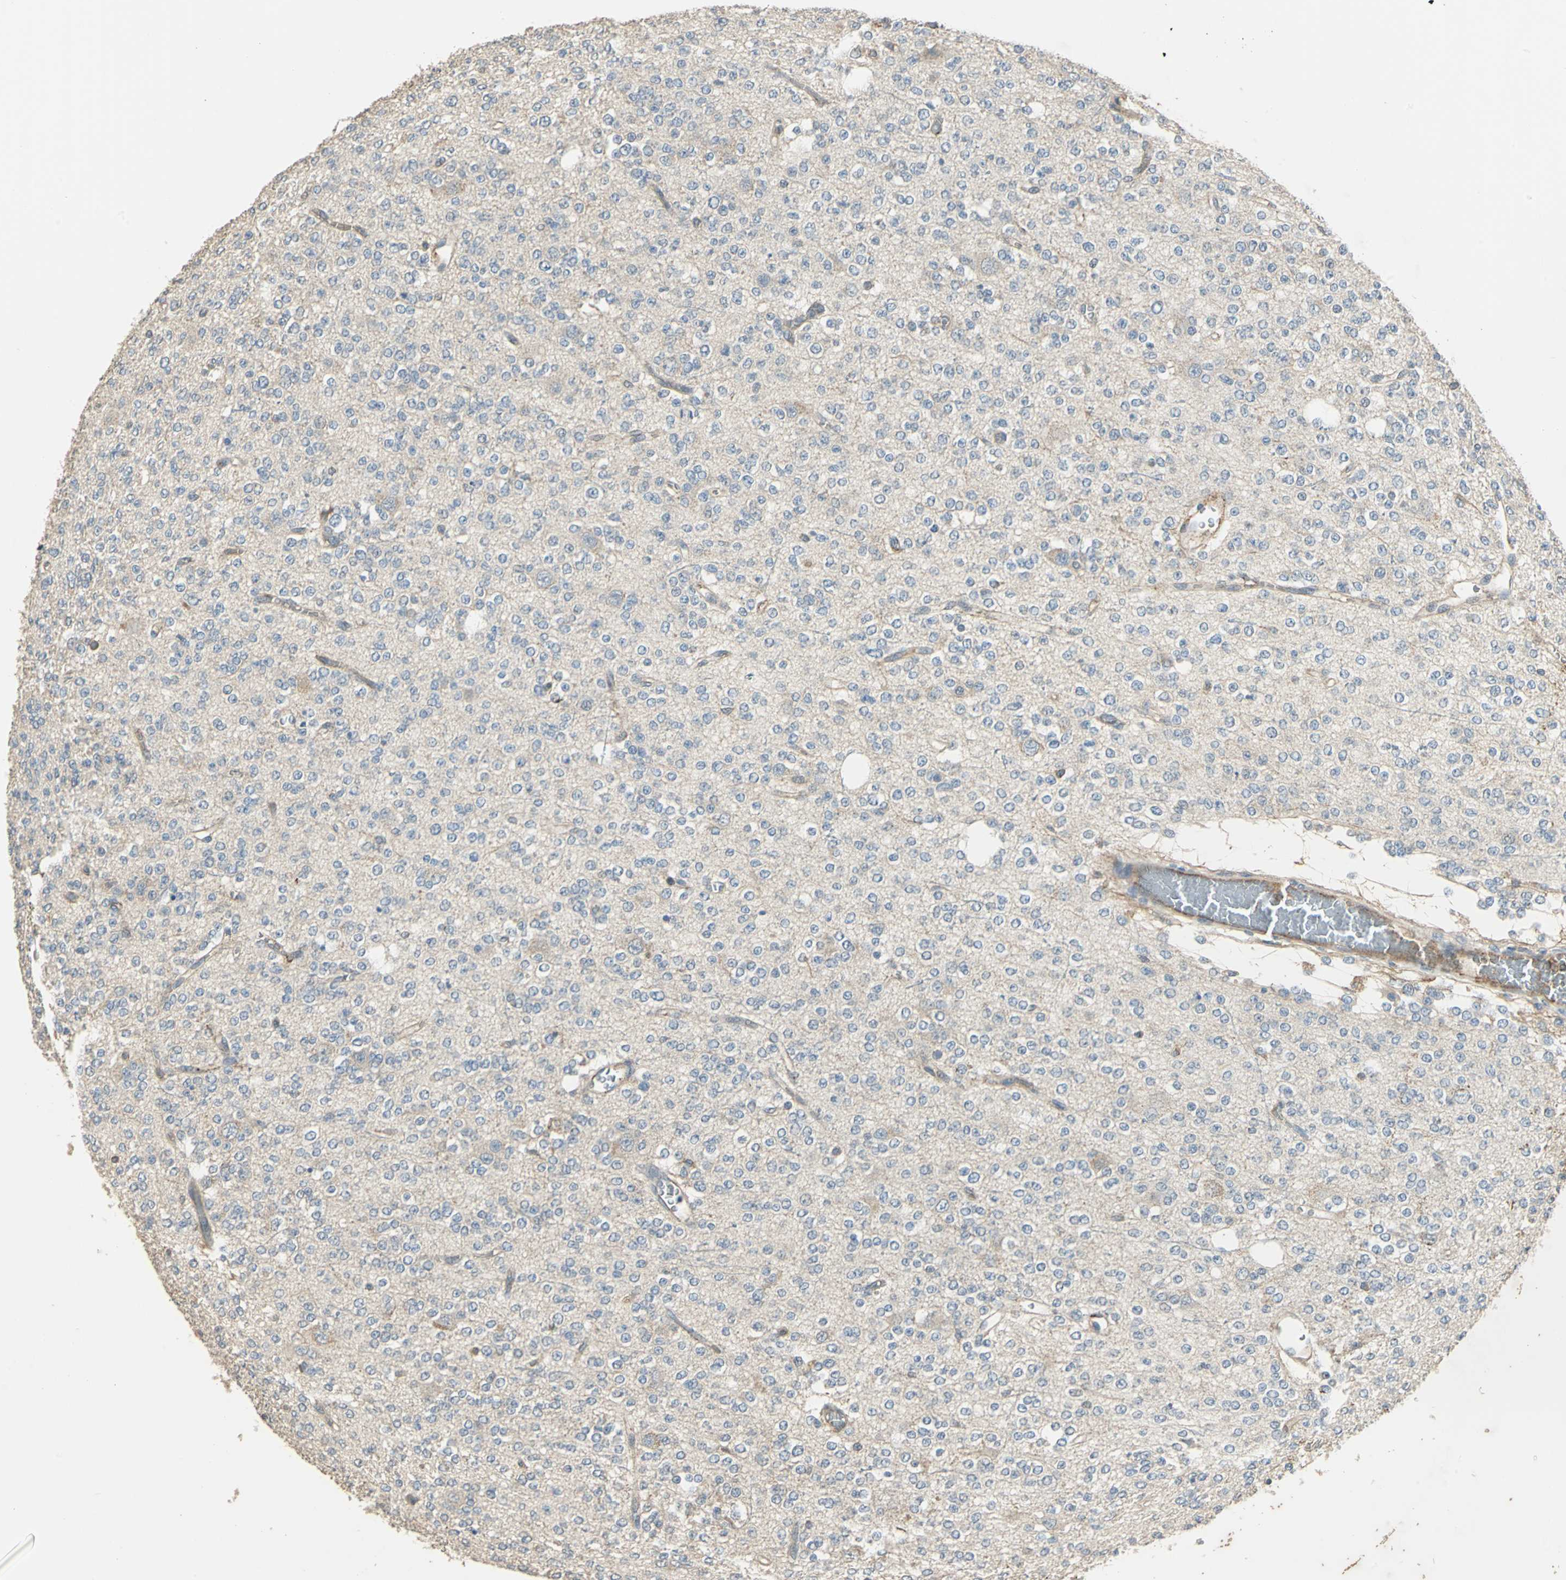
{"staining": {"intensity": "weak", "quantity": "<25%", "location": "cytoplasmic/membranous"}, "tissue": "glioma", "cell_type": "Tumor cells", "image_type": "cancer", "snomed": [{"axis": "morphology", "description": "Glioma, malignant, Low grade"}, {"axis": "topography", "description": "Brain"}], "caption": "This is an immunohistochemistry micrograph of malignant glioma (low-grade). There is no staining in tumor cells.", "gene": "RAPGEF1", "patient": {"sex": "male", "age": 38}}